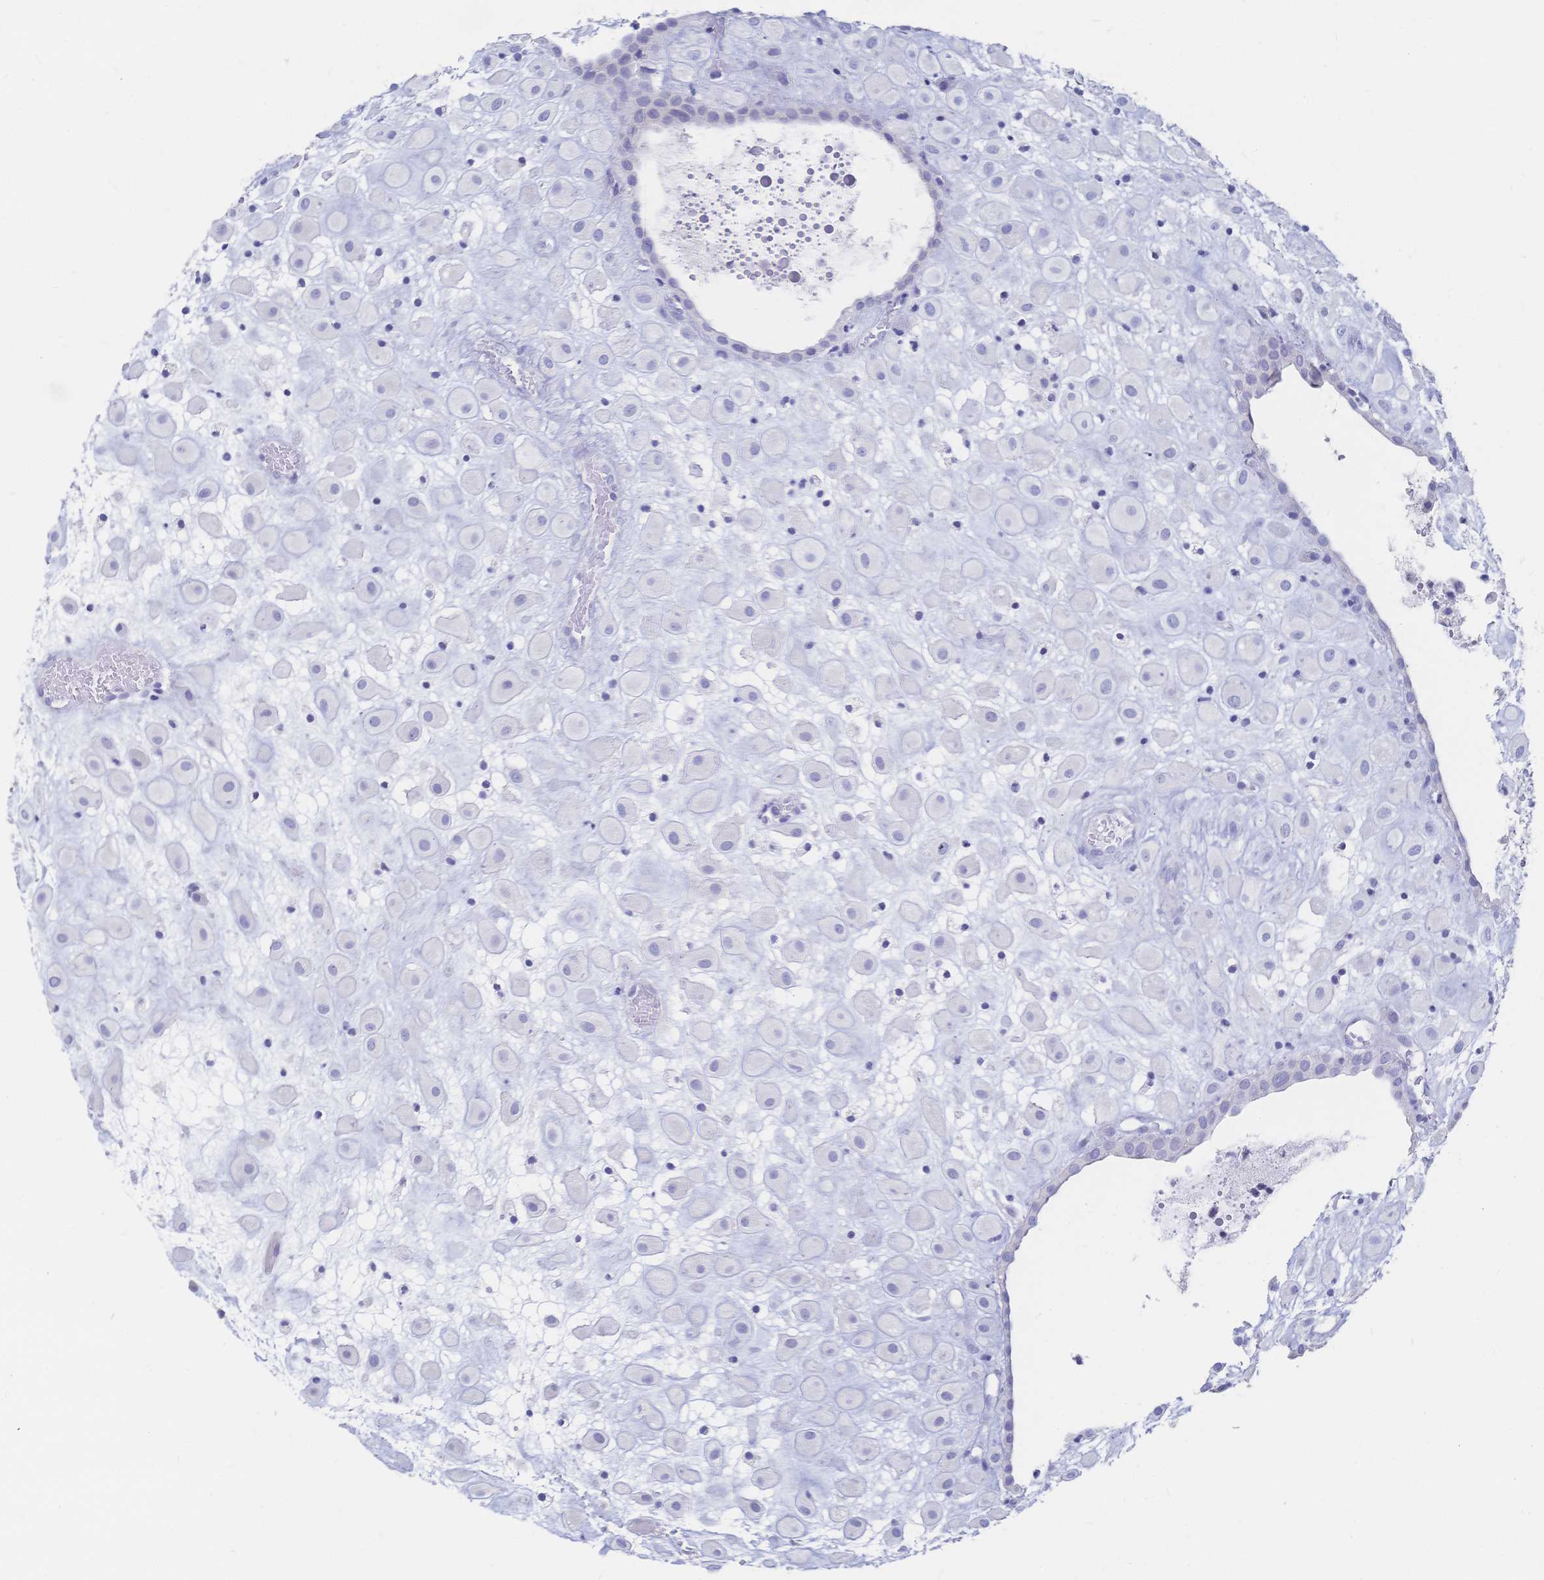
{"staining": {"intensity": "negative", "quantity": "none", "location": "none"}, "tissue": "placenta", "cell_type": "Decidual cells", "image_type": "normal", "snomed": [{"axis": "morphology", "description": "Normal tissue, NOS"}, {"axis": "topography", "description": "Placenta"}], "caption": "Image shows no significant protein expression in decidual cells of unremarkable placenta.", "gene": "IL2RB", "patient": {"sex": "female", "age": 24}}